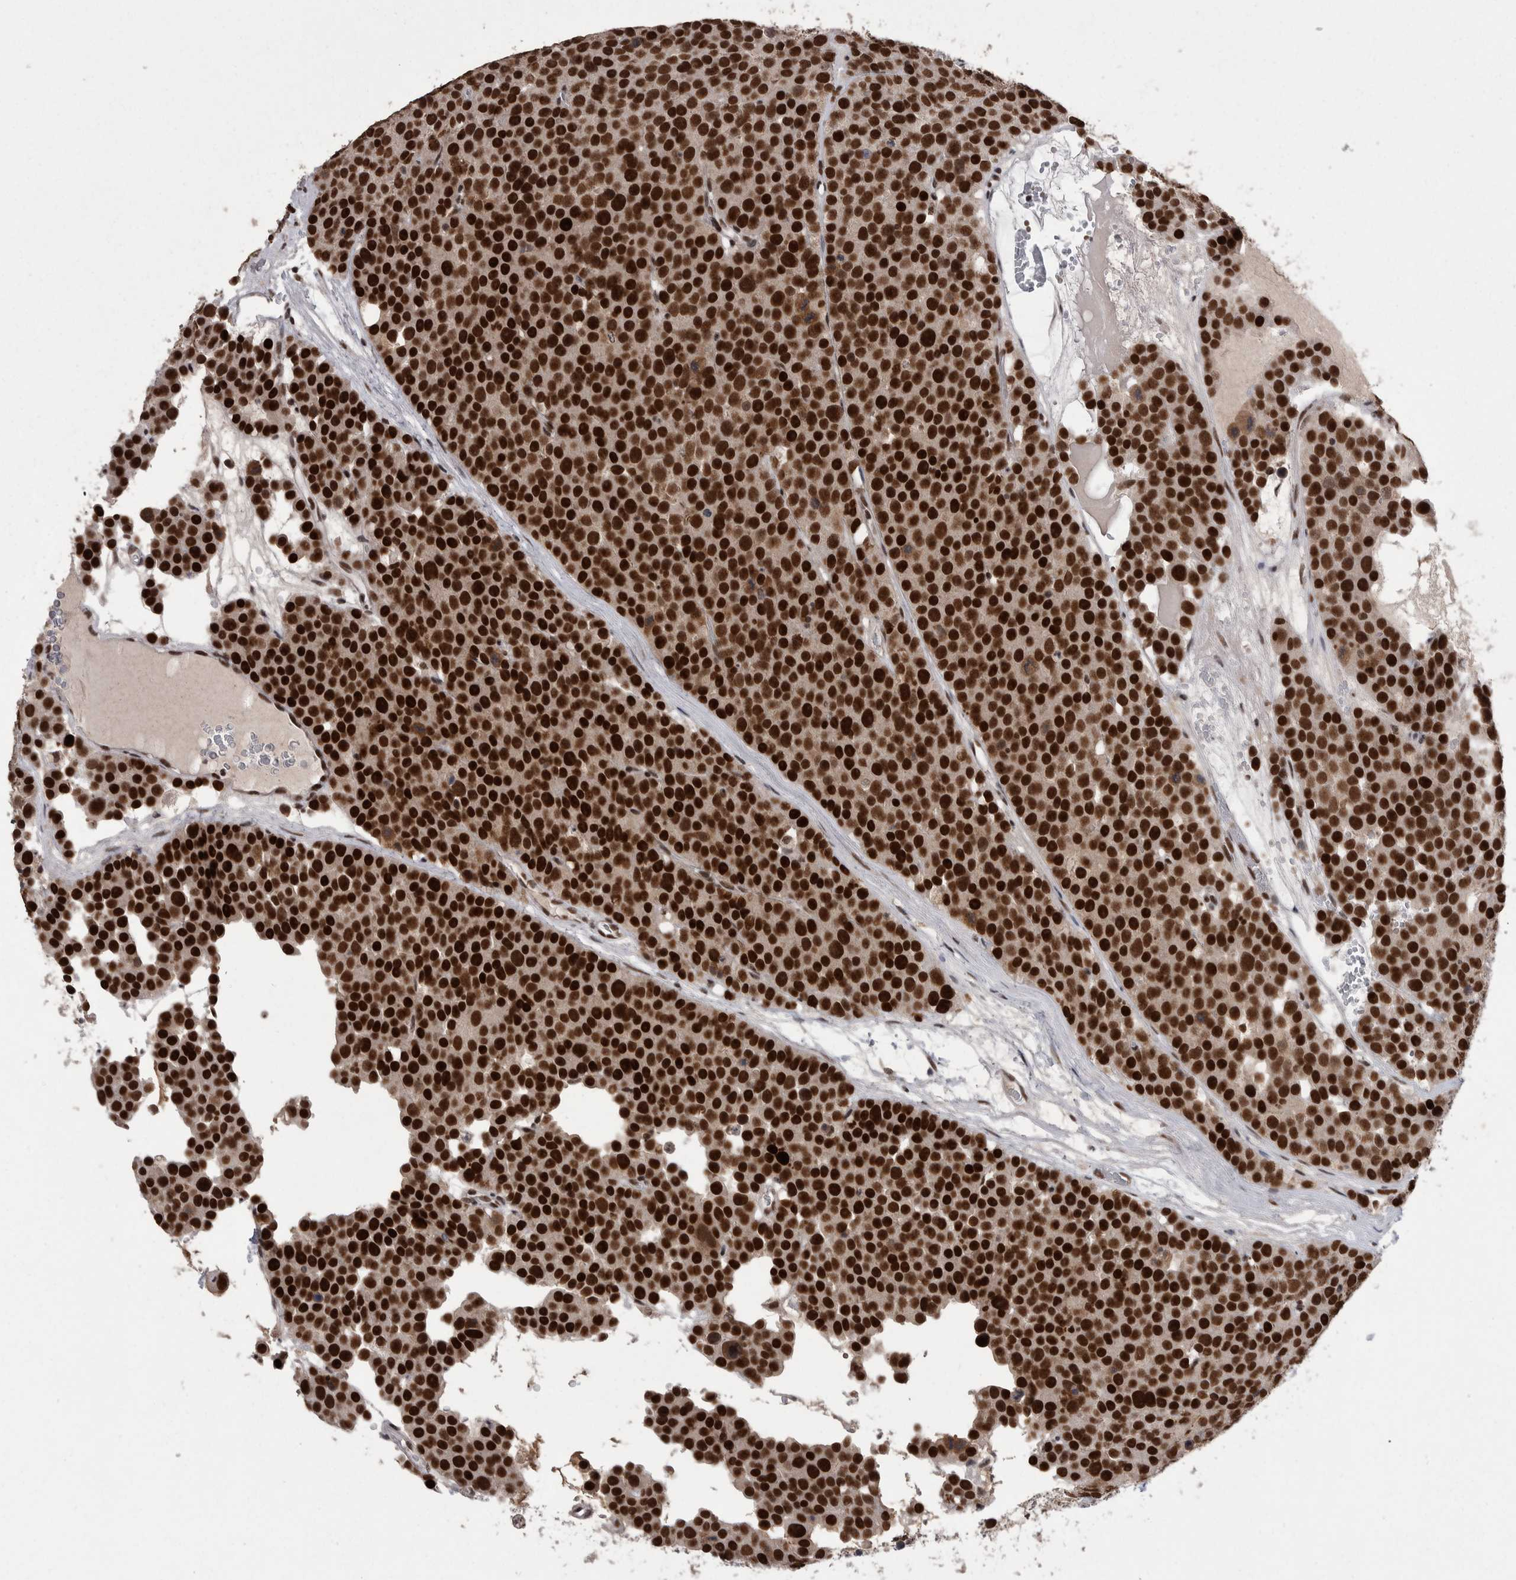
{"staining": {"intensity": "strong", "quantity": ">75%", "location": "nuclear"}, "tissue": "testis cancer", "cell_type": "Tumor cells", "image_type": "cancer", "snomed": [{"axis": "morphology", "description": "Seminoma, NOS"}, {"axis": "topography", "description": "Testis"}], "caption": "DAB (3,3'-diaminobenzidine) immunohistochemical staining of testis seminoma shows strong nuclear protein positivity in approximately >75% of tumor cells.", "gene": "DMTF1", "patient": {"sex": "male", "age": 71}}